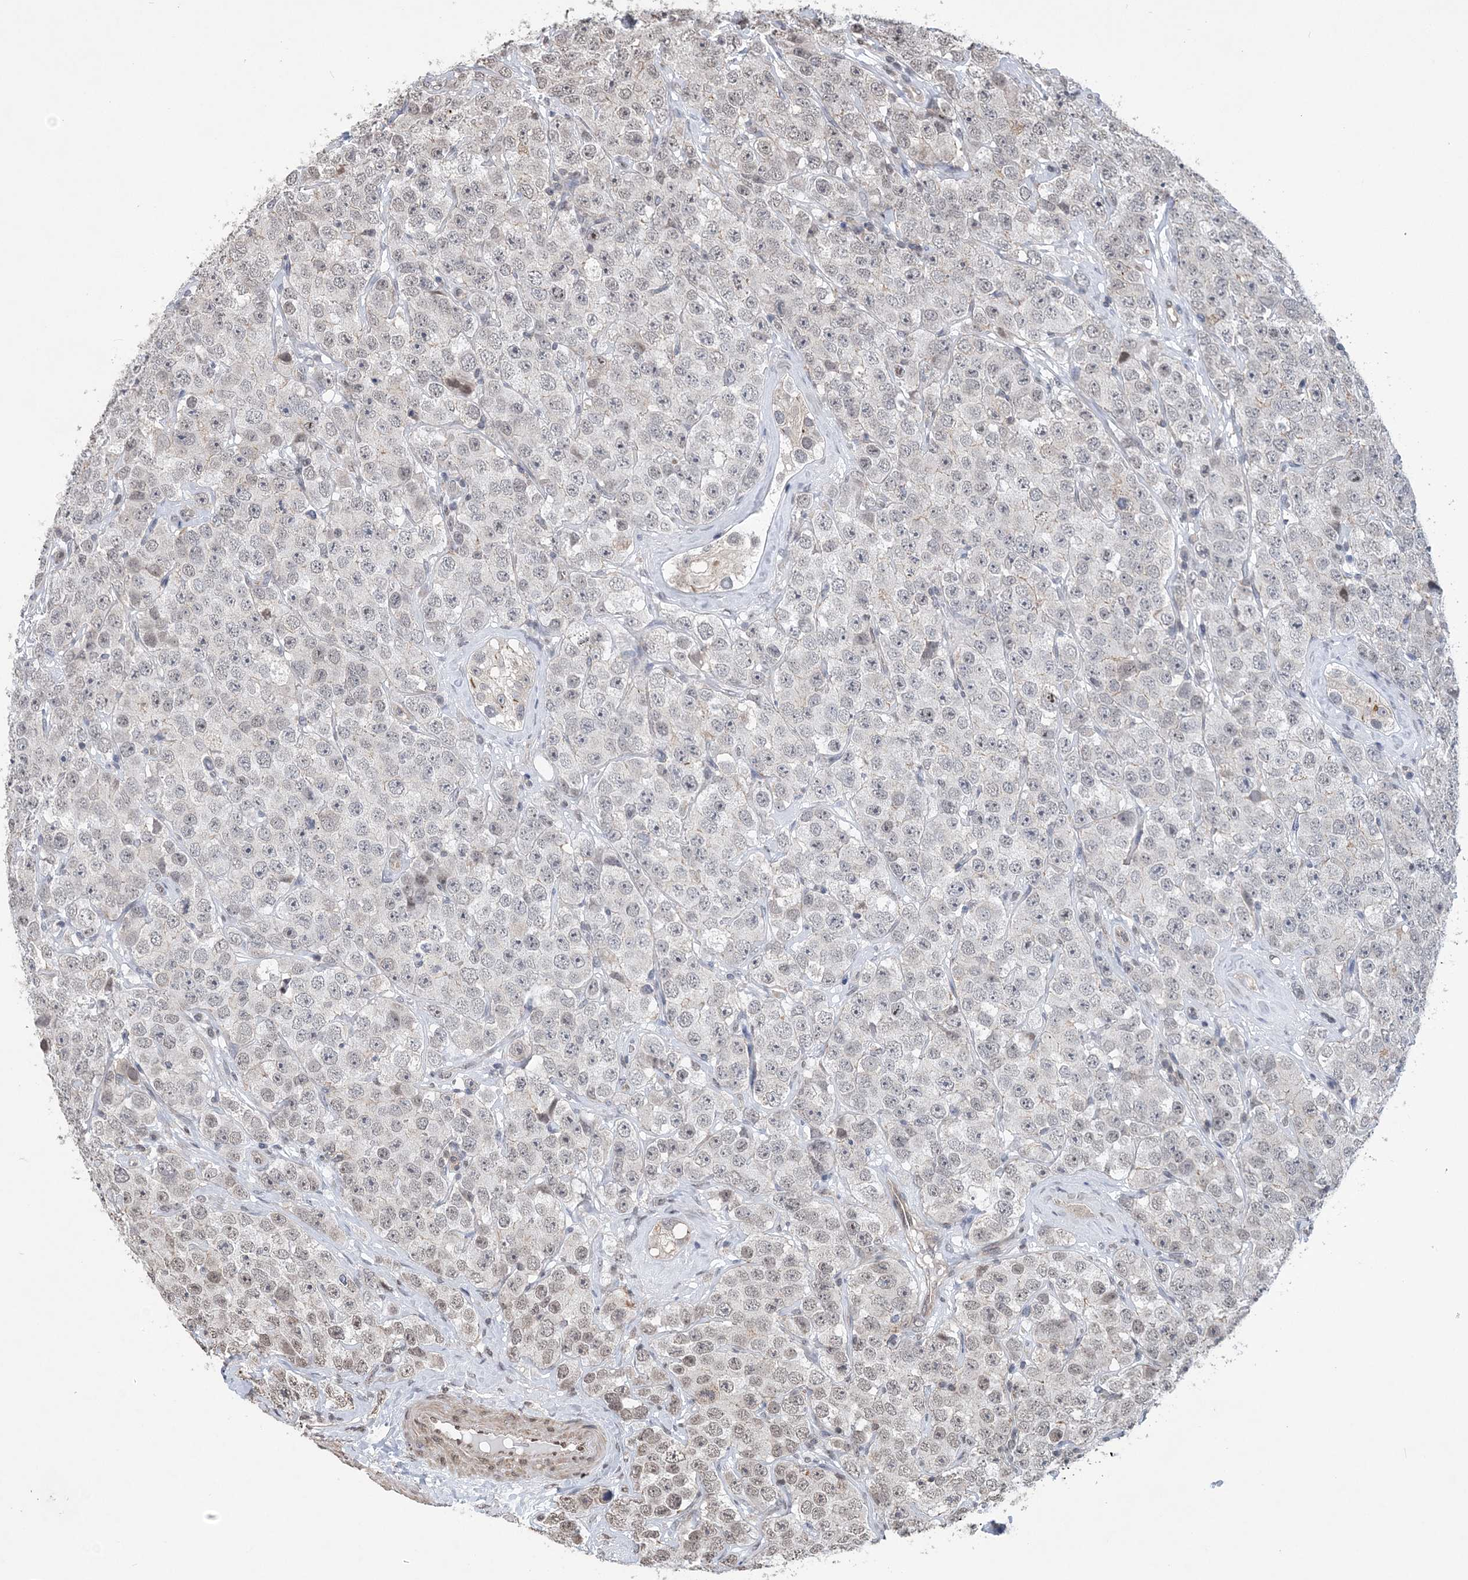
{"staining": {"intensity": "weak", "quantity": "<25%", "location": "nuclear"}, "tissue": "testis cancer", "cell_type": "Tumor cells", "image_type": "cancer", "snomed": [{"axis": "morphology", "description": "Seminoma, NOS"}, {"axis": "topography", "description": "Testis"}], "caption": "There is no significant staining in tumor cells of testis seminoma. (Immunohistochemistry, brightfield microscopy, high magnification).", "gene": "CCDC152", "patient": {"sex": "male", "age": 28}}